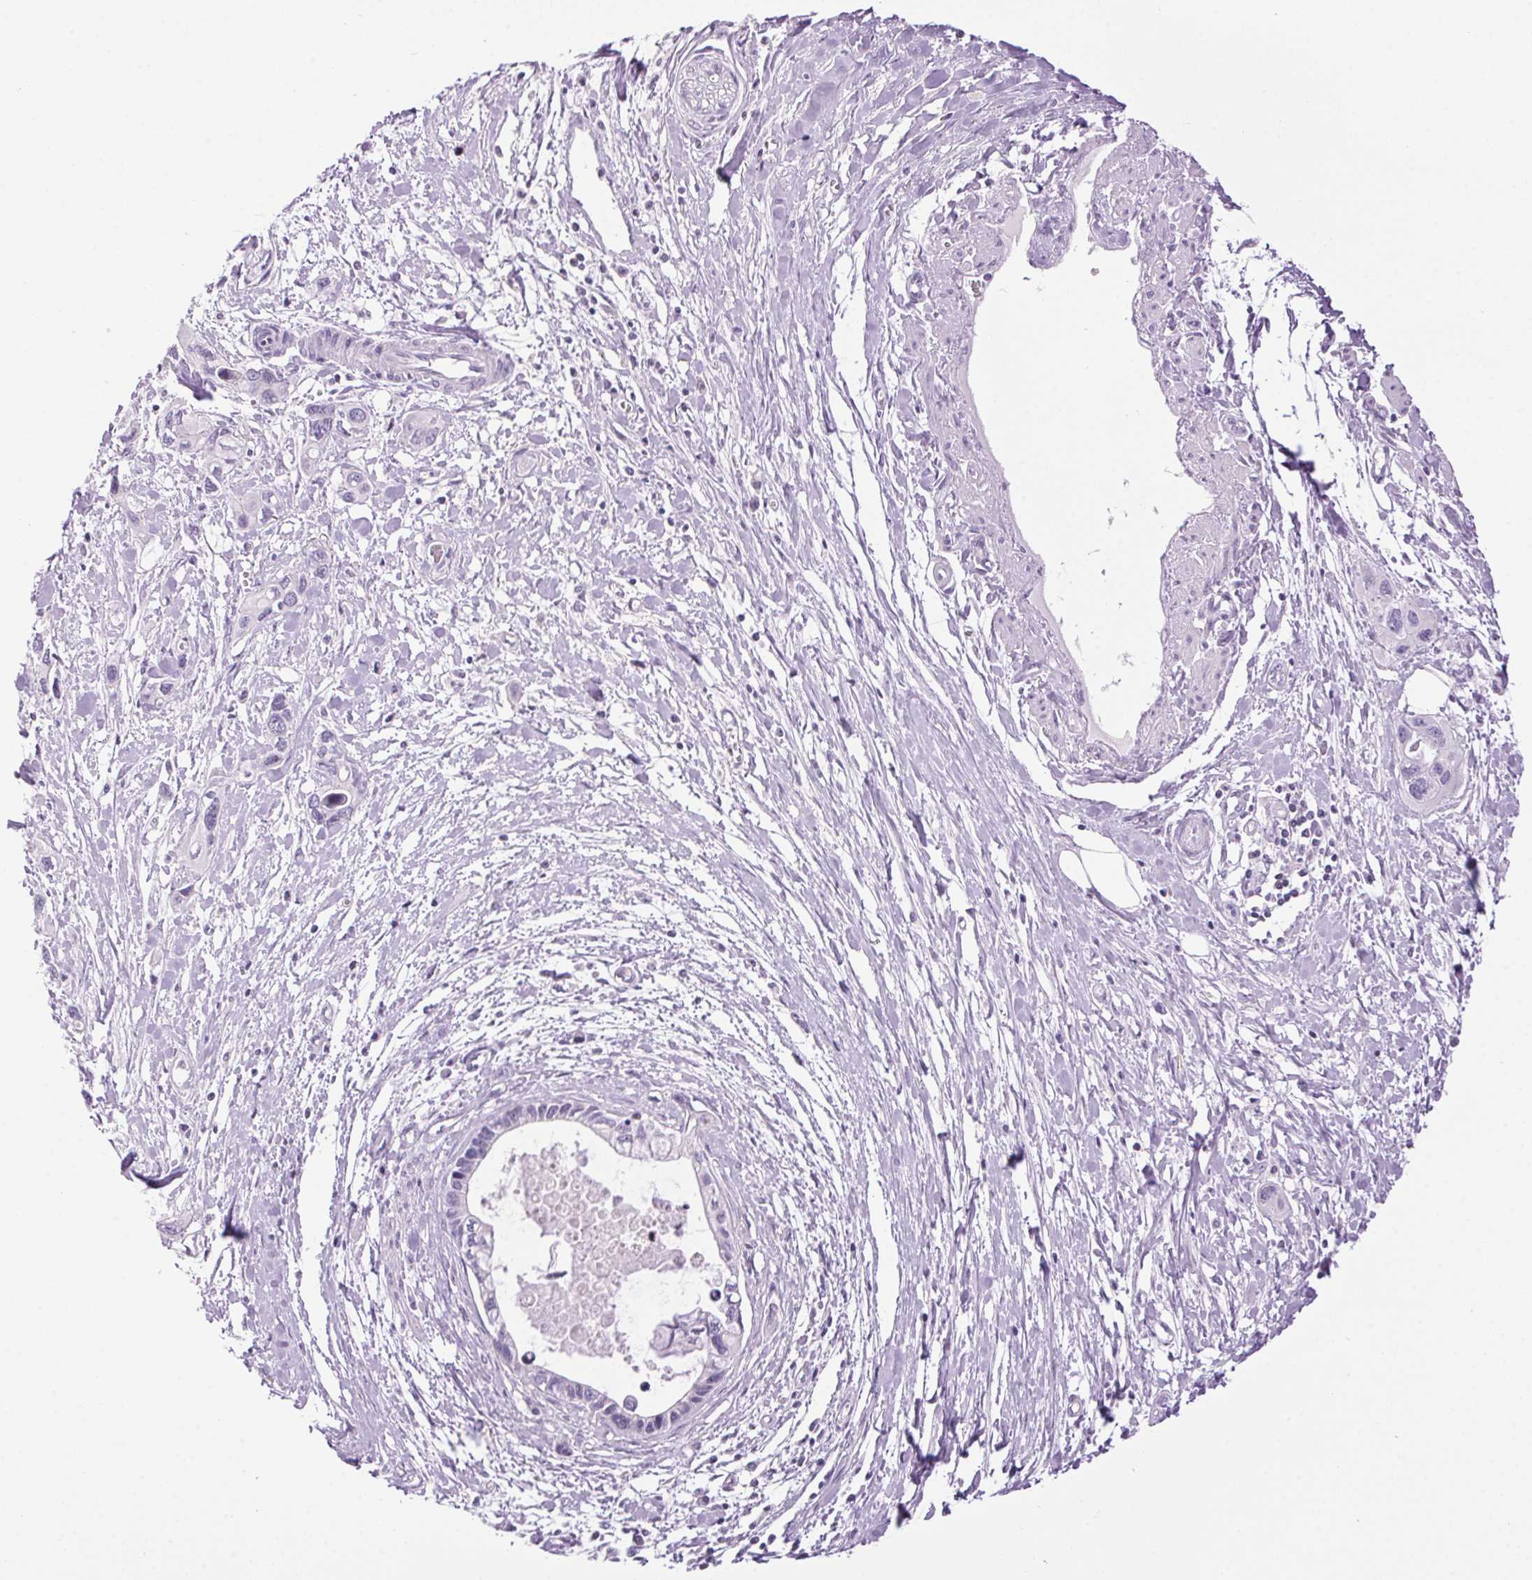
{"staining": {"intensity": "negative", "quantity": "none", "location": "none"}, "tissue": "pancreatic cancer", "cell_type": "Tumor cells", "image_type": "cancer", "snomed": [{"axis": "morphology", "description": "Adenocarcinoma, NOS"}, {"axis": "topography", "description": "Pancreas"}], "caption": "There is no significant expression in tumor cells of pancreatic adenocarcinoma.", "gene": "TMEM88B", "patient": {"sex": "male", "age": 60}}